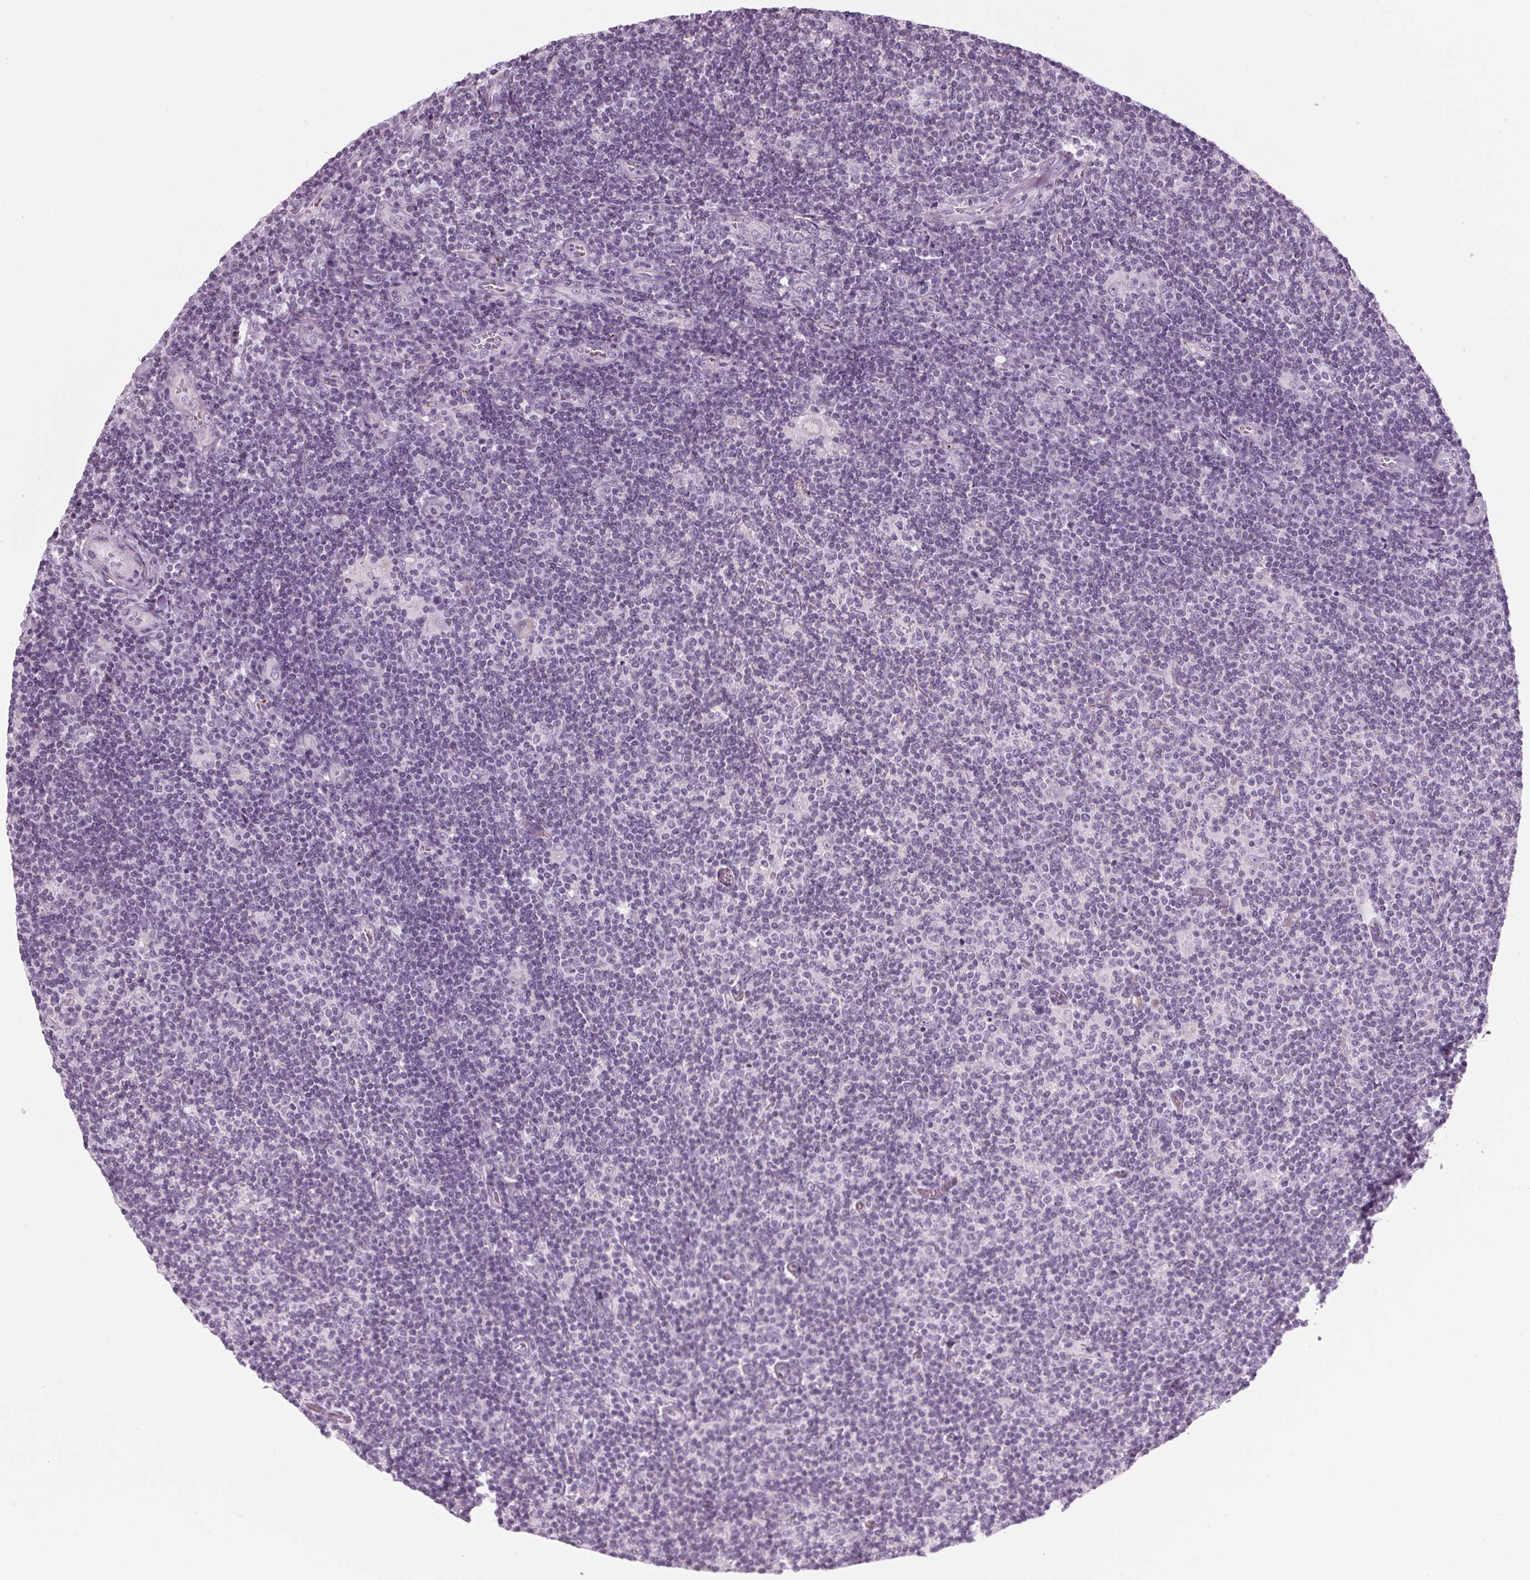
{"staining": {"intensity": "negative", "quantity": "none", "location": "none"}, "tissue": "lymphoma", "cell_type": "Tumor cells", "image_type": "cancer", "snomed": [{"axis": "morphology", "description": "Hodgkin's disease, NOS"}, {"axis": "topography", "description": "Lymph node"}], "caption": "A high-resolution histopathology image shows immunohistochemistry (IHC) staining of Hodgkin's disease, which demonstrates no significant positivity in tumor cells. (DAB immunohistochemistry (IHC) visualized using brightfield microscopy, high magnification).", "gene": "CYP3A43", "patient": {"sex": "male", "age": 40}}